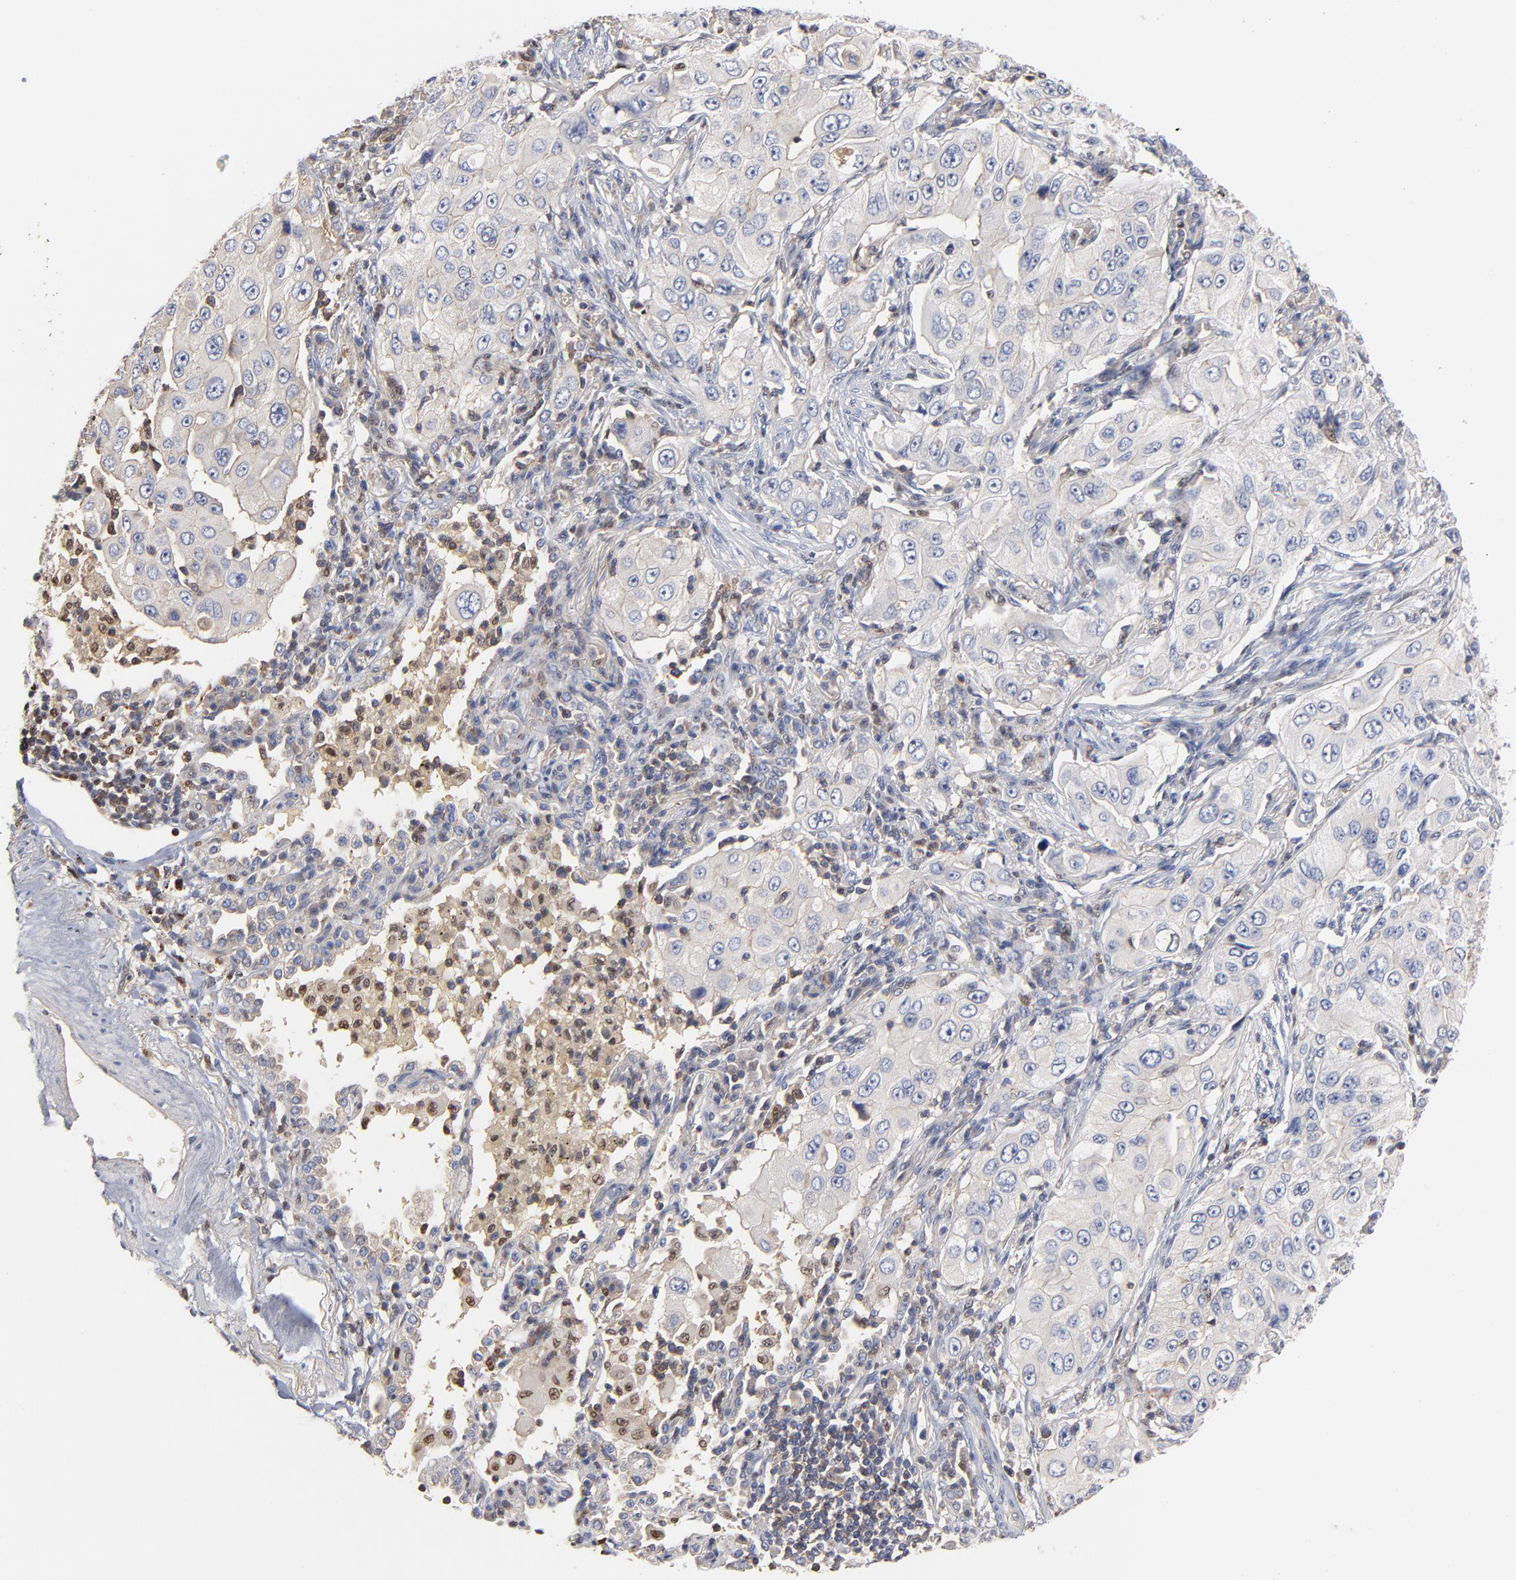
{"staining": {"intensity": "negative", "quantity": "none", "location": "none"}, "tissue": "lung cancer", "cell_type": "Tumor cells", "image_type": "cancer", "snomed": [{"axis": "morphology", "description": "Adenocarcinoma, NOS"}, {"axis": "topography", "description": "Lung"}], "caption": "Immunohistochemistry photomicrograph of neoplastic tissue: lung adenocarcinoma stained with DAB shows no significant protein positivity in tumor cells.", "gene": "ARHGEF6", "patient": {"sex": "male", "age": 84}}